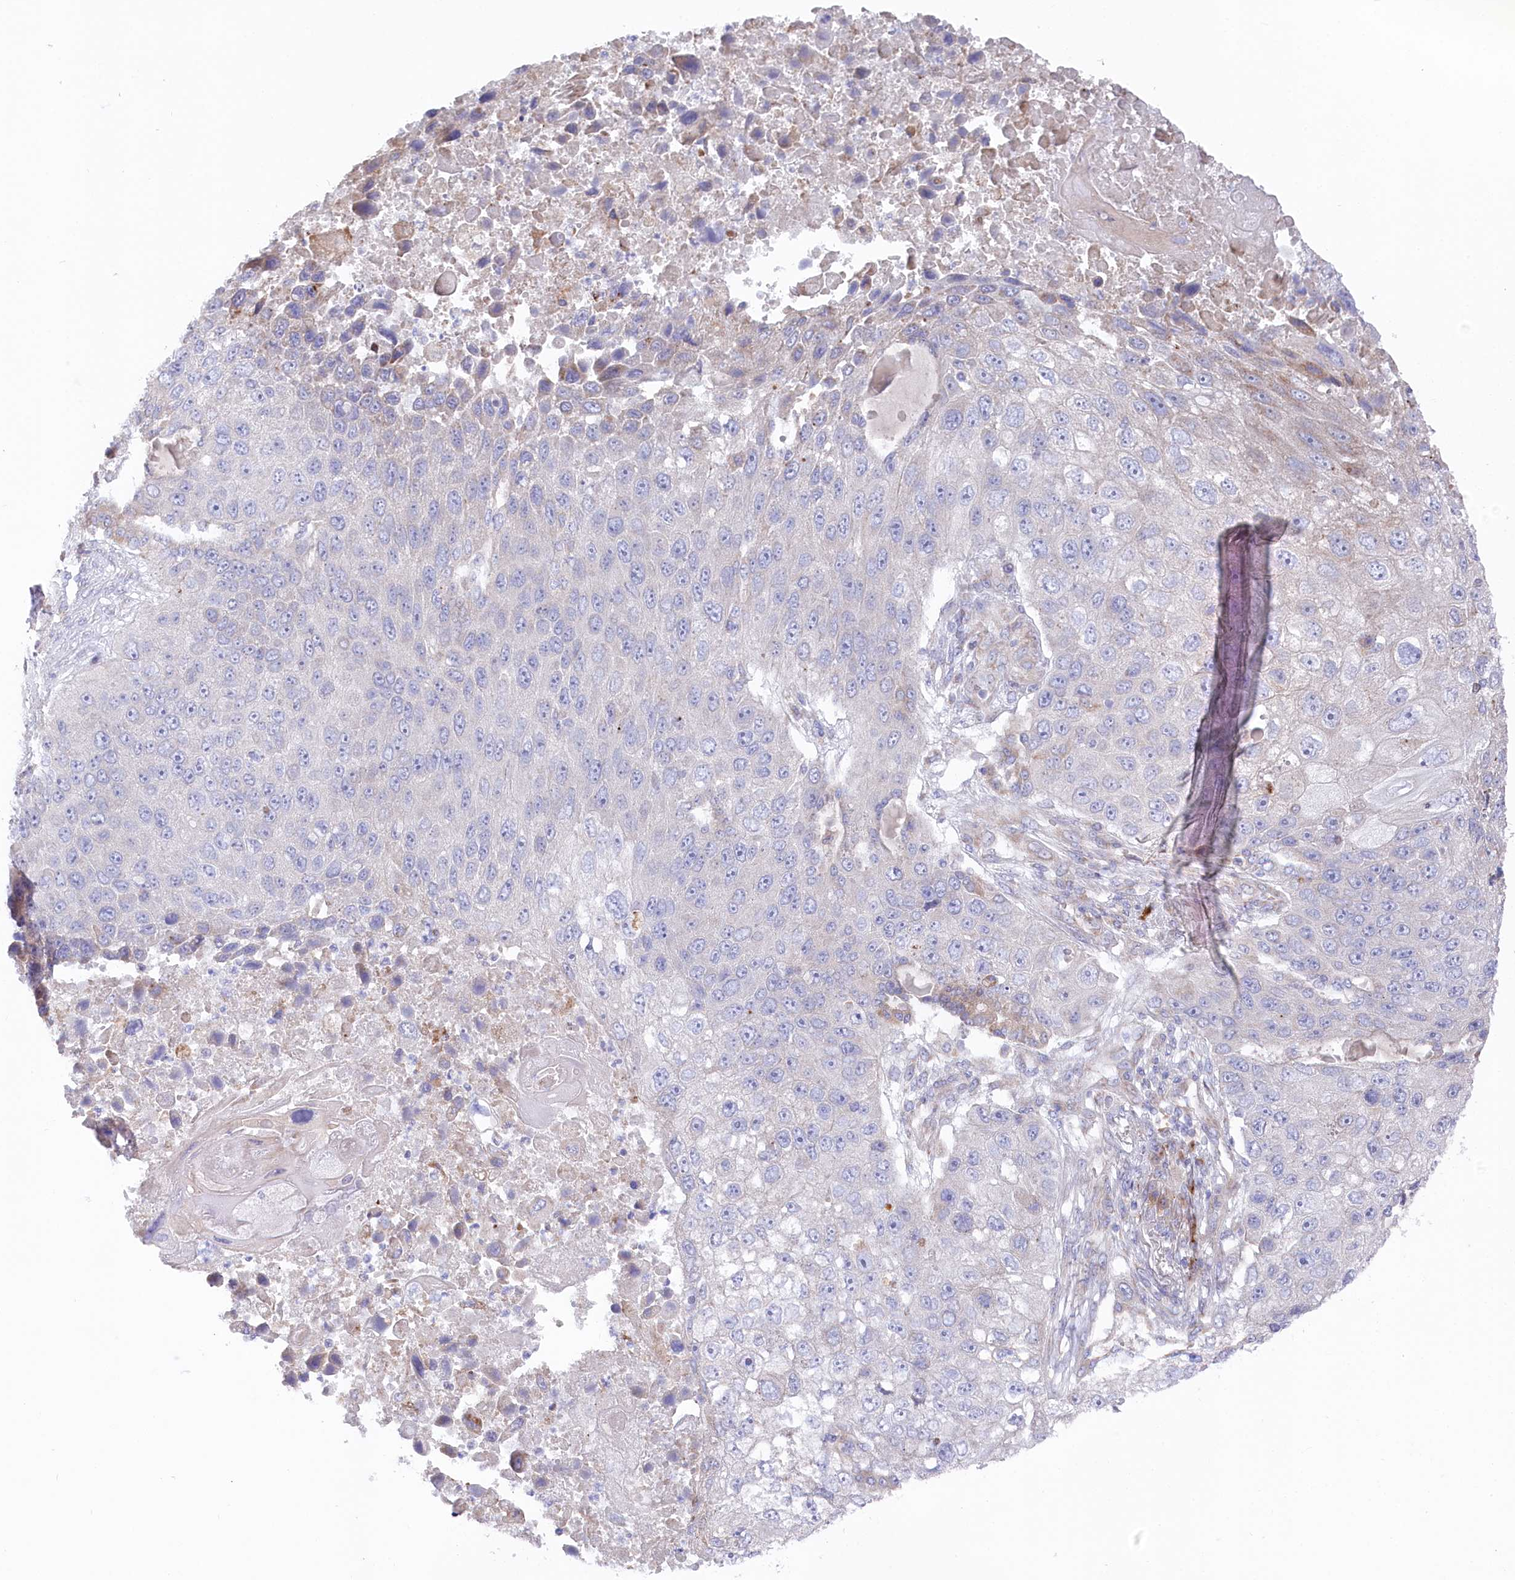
{"staining": {"intensity": "negative", "quantity": "none", "location": "none"}, "tissue": "lung cancer", "cell_type": "Tumor cells", "image_type": "cancer", "snomed": [{"axis": "morphology", "description": "Squamous cell carcinoma, NOS"}, {"axis": "topography", "description": "Lung"}], "caption": "This image is of squamous cell carcinoma (lung) stained with immunohistochemistry to label a protein in brown with the nuclei are counter-stained blue. There is no staining in tumor cells.", "gene": "POGLUT1", "patient": {"sex": "male", "age": 61}}